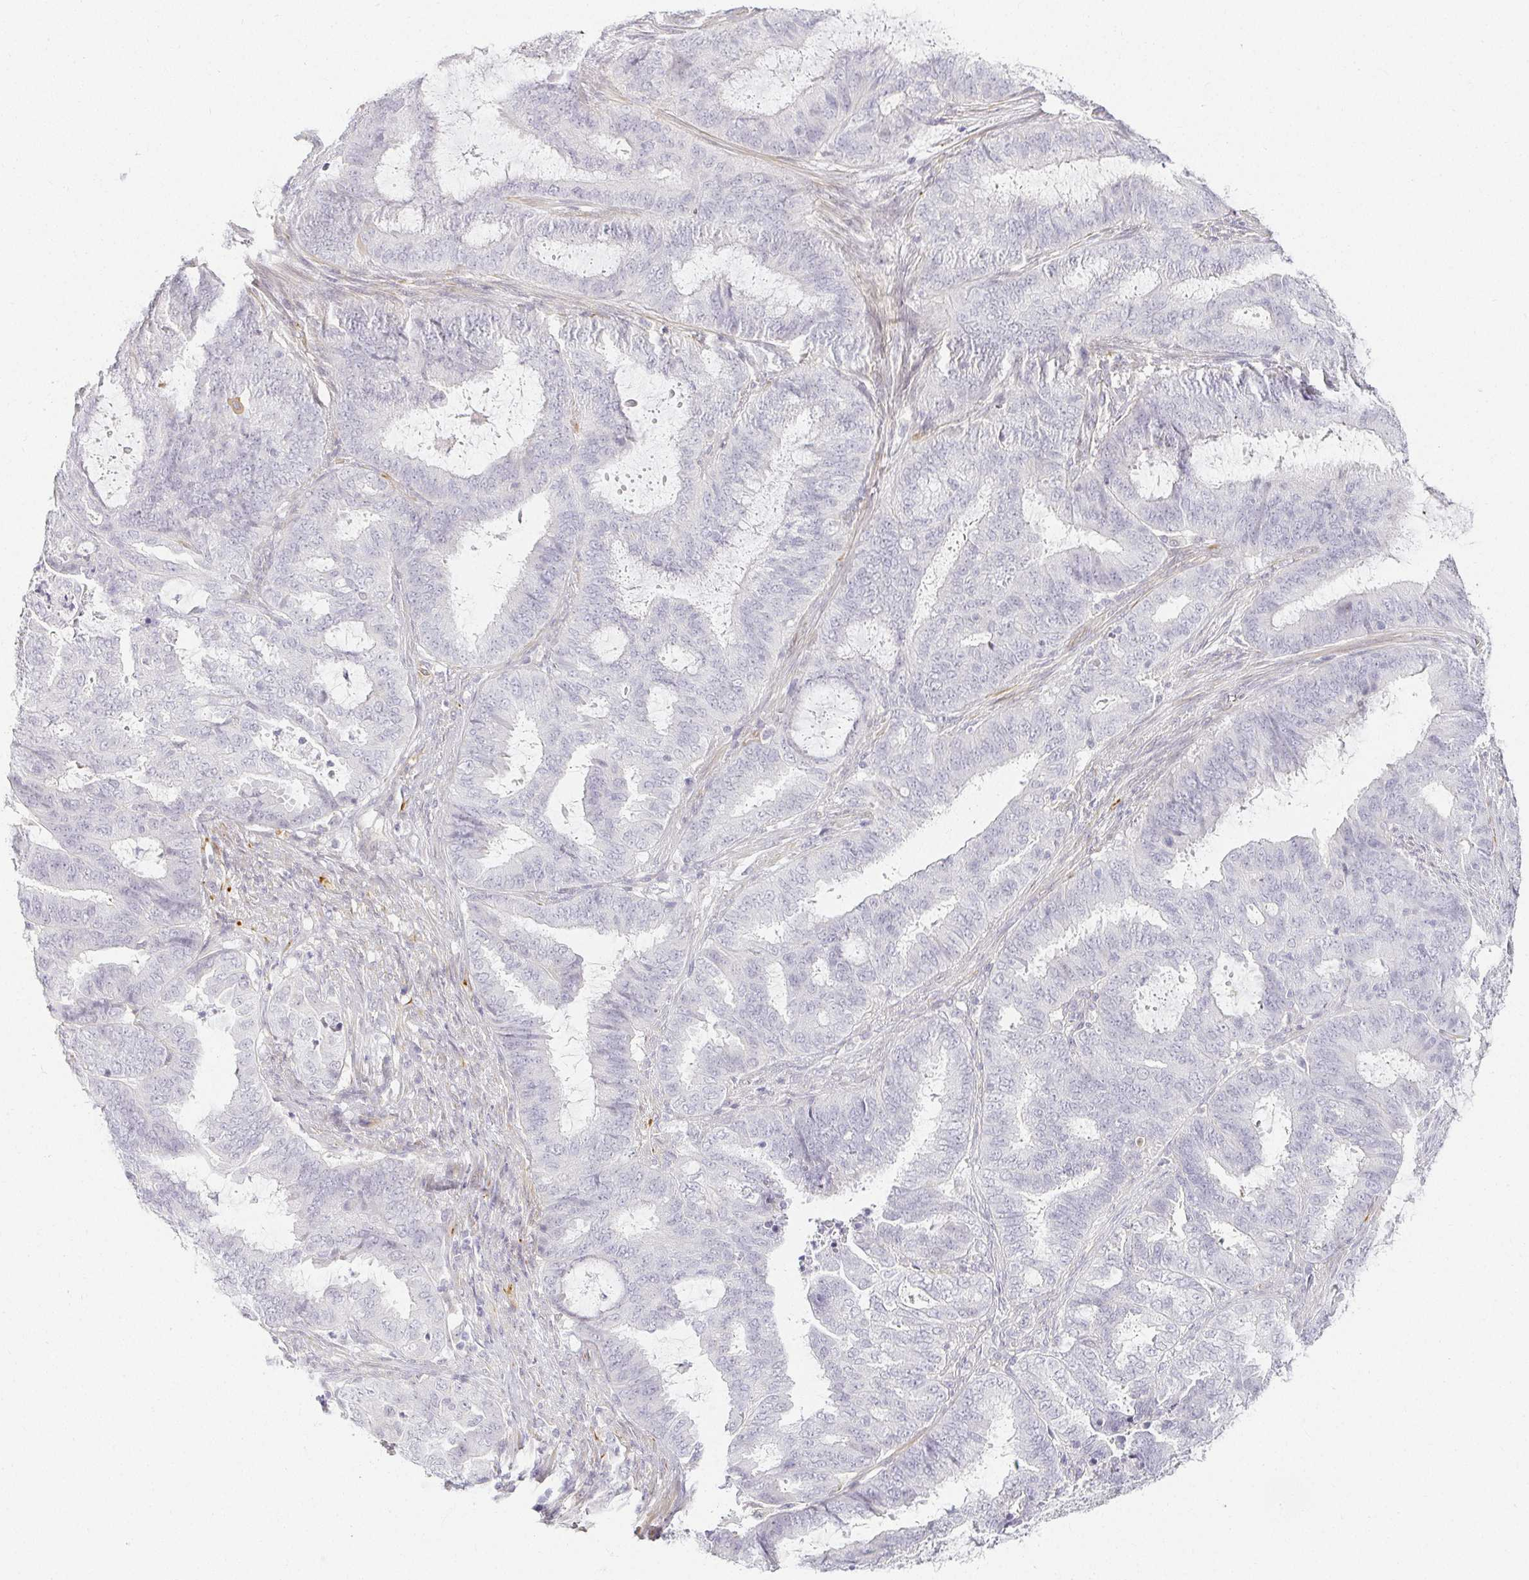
{"staining": {"intensity": "negative", "quantity": "none", "location": "none"}, "tissue": "endometrial cancer", "cell_type": "Tumor cells", "image_type": "cancer", "snomed": [{"axis": "morphology", "description": "Adenocarcinoma, NOS"}, {"axis": "topography", "description": "Endometrium"}], "caption": "Tumor cells are negative for brown protein staining in endometrial cancer.", "gene": "ACAN", "patient": {"sex": "female", "age": 51}}